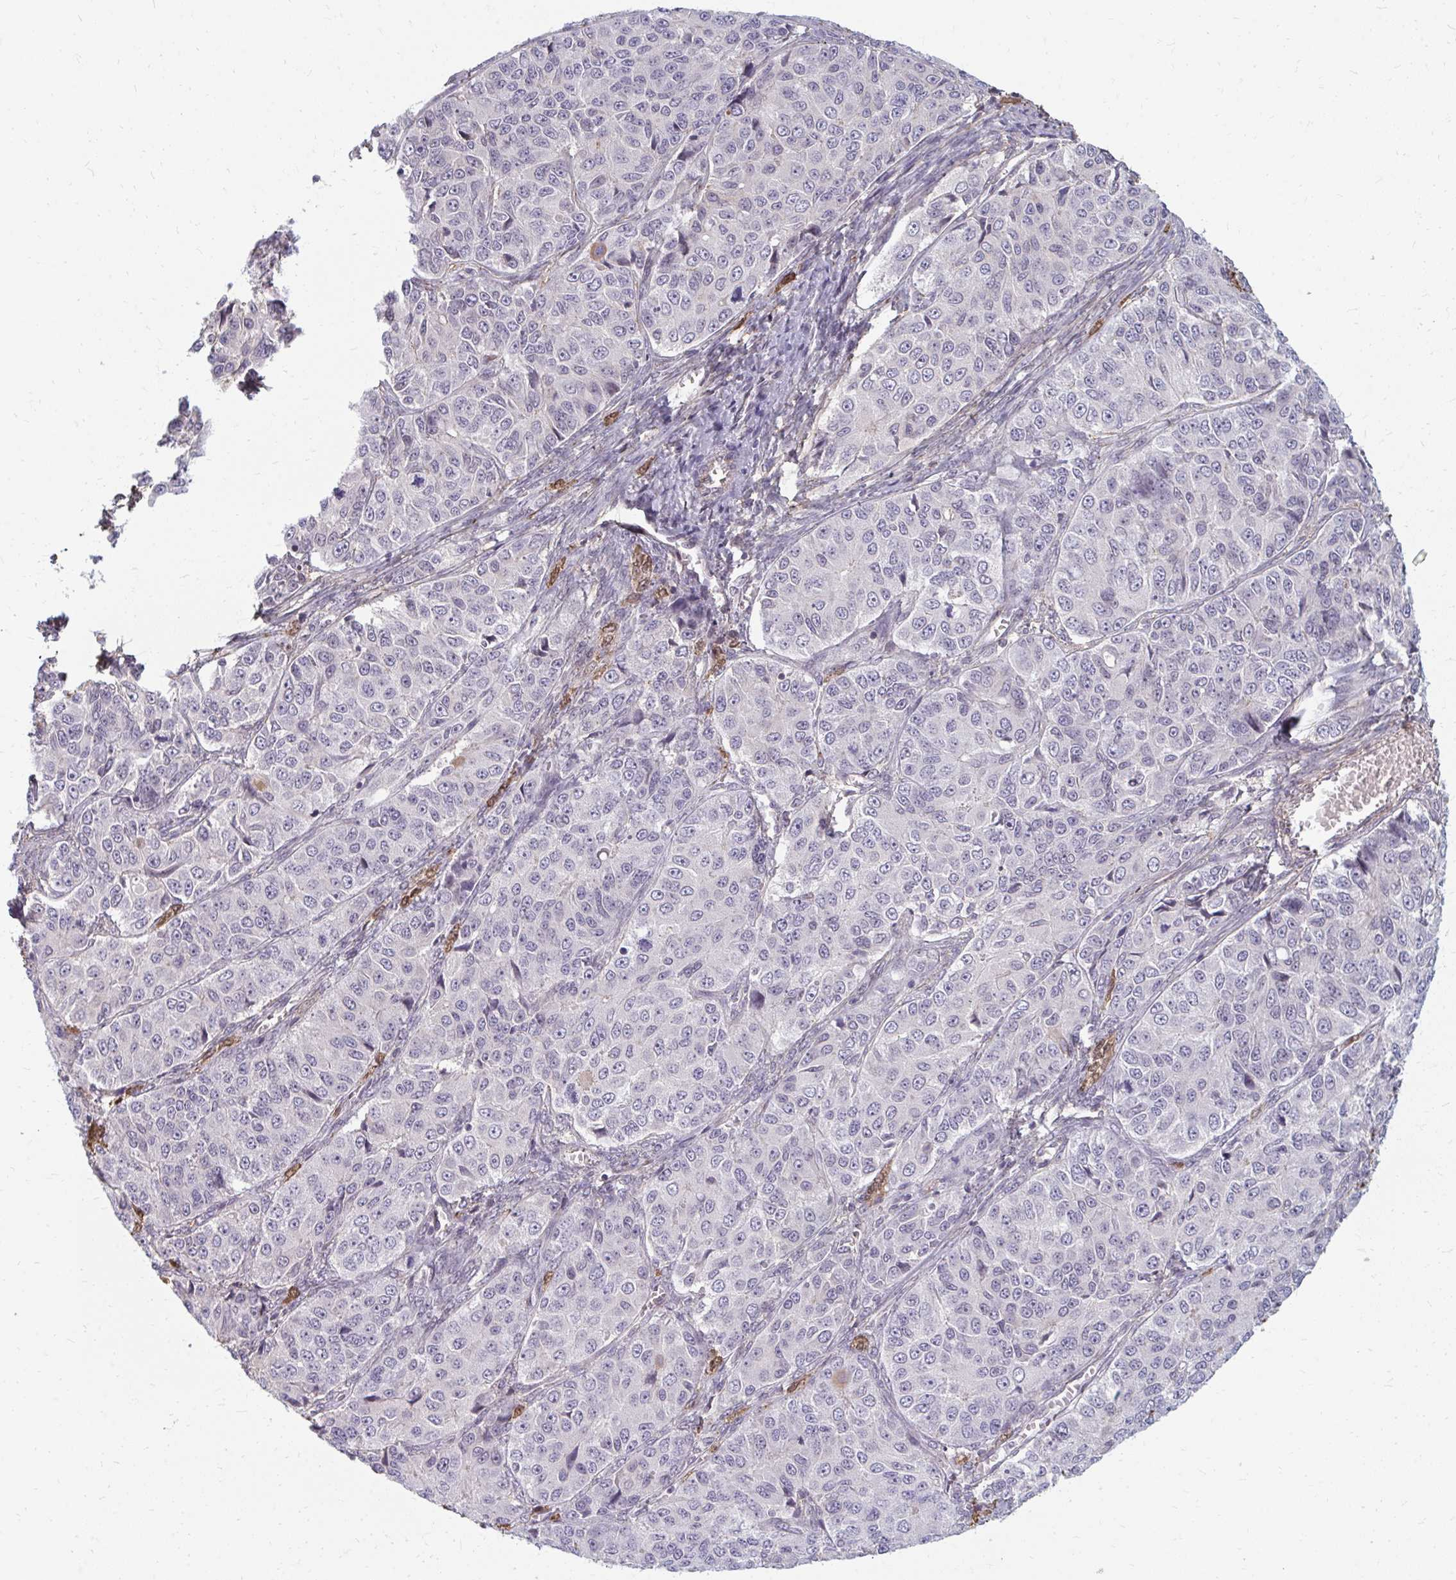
{"staining": {"intensity": "negative", "quantity": "none", "location": "none"}, "tissue": "ovarian cancer", "cell_type": "Tumor cells", "image_type": "cancer", "snomed": [{"axis": "morphology", "description": "Carcinoma, endometroid"}, {"axis": "topography", "description": "Ovary"}], "caption": "This is an immunohistochemistry image of endometroid carcinoma (ovarian). There is no staining in tumor cells.", "gene": "GPC5", "patient": {"sex": "female", "age": 51}}